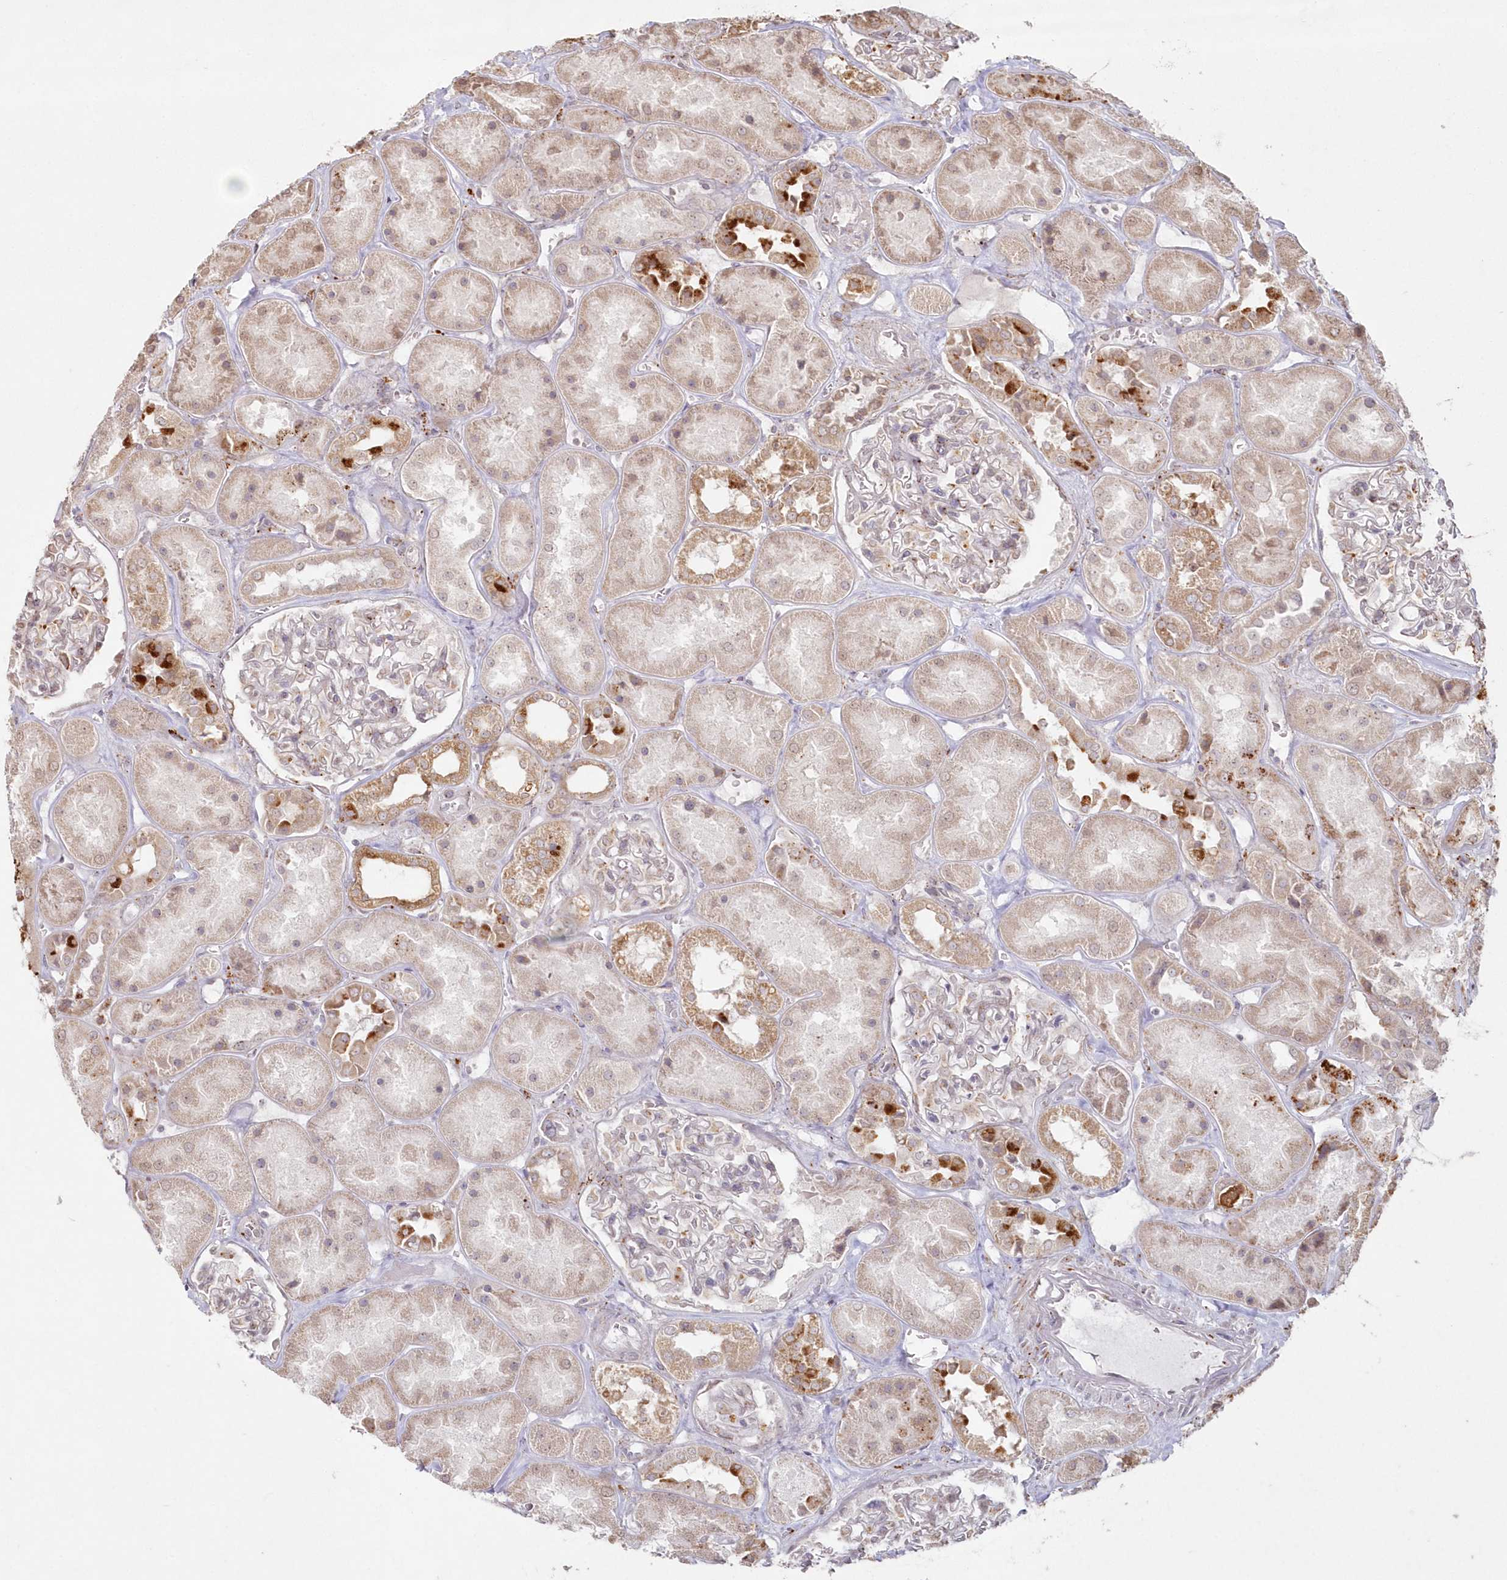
{"staining": {"intensity": "moderate", "quantity": "<25%", "location": "cytoplasmic/membranous"}, "tissue": "kidney", "cell_type": "Cells in glomeruli", "image_type": "normal", "snomed": [{"axis": "morphology", "description": "Normal tissue, NOS"}, {"axis": "topography", "description": "Kidney"}], "caption": "High-power microscopy captured an IHC histopathology image of unremarkable kidney, revealing moderate cytoplasmic/membranous staining in about <25% of cells in glomeruli.", "gene": "ARSB", "patient": {"sex": "male", "age": 70}}